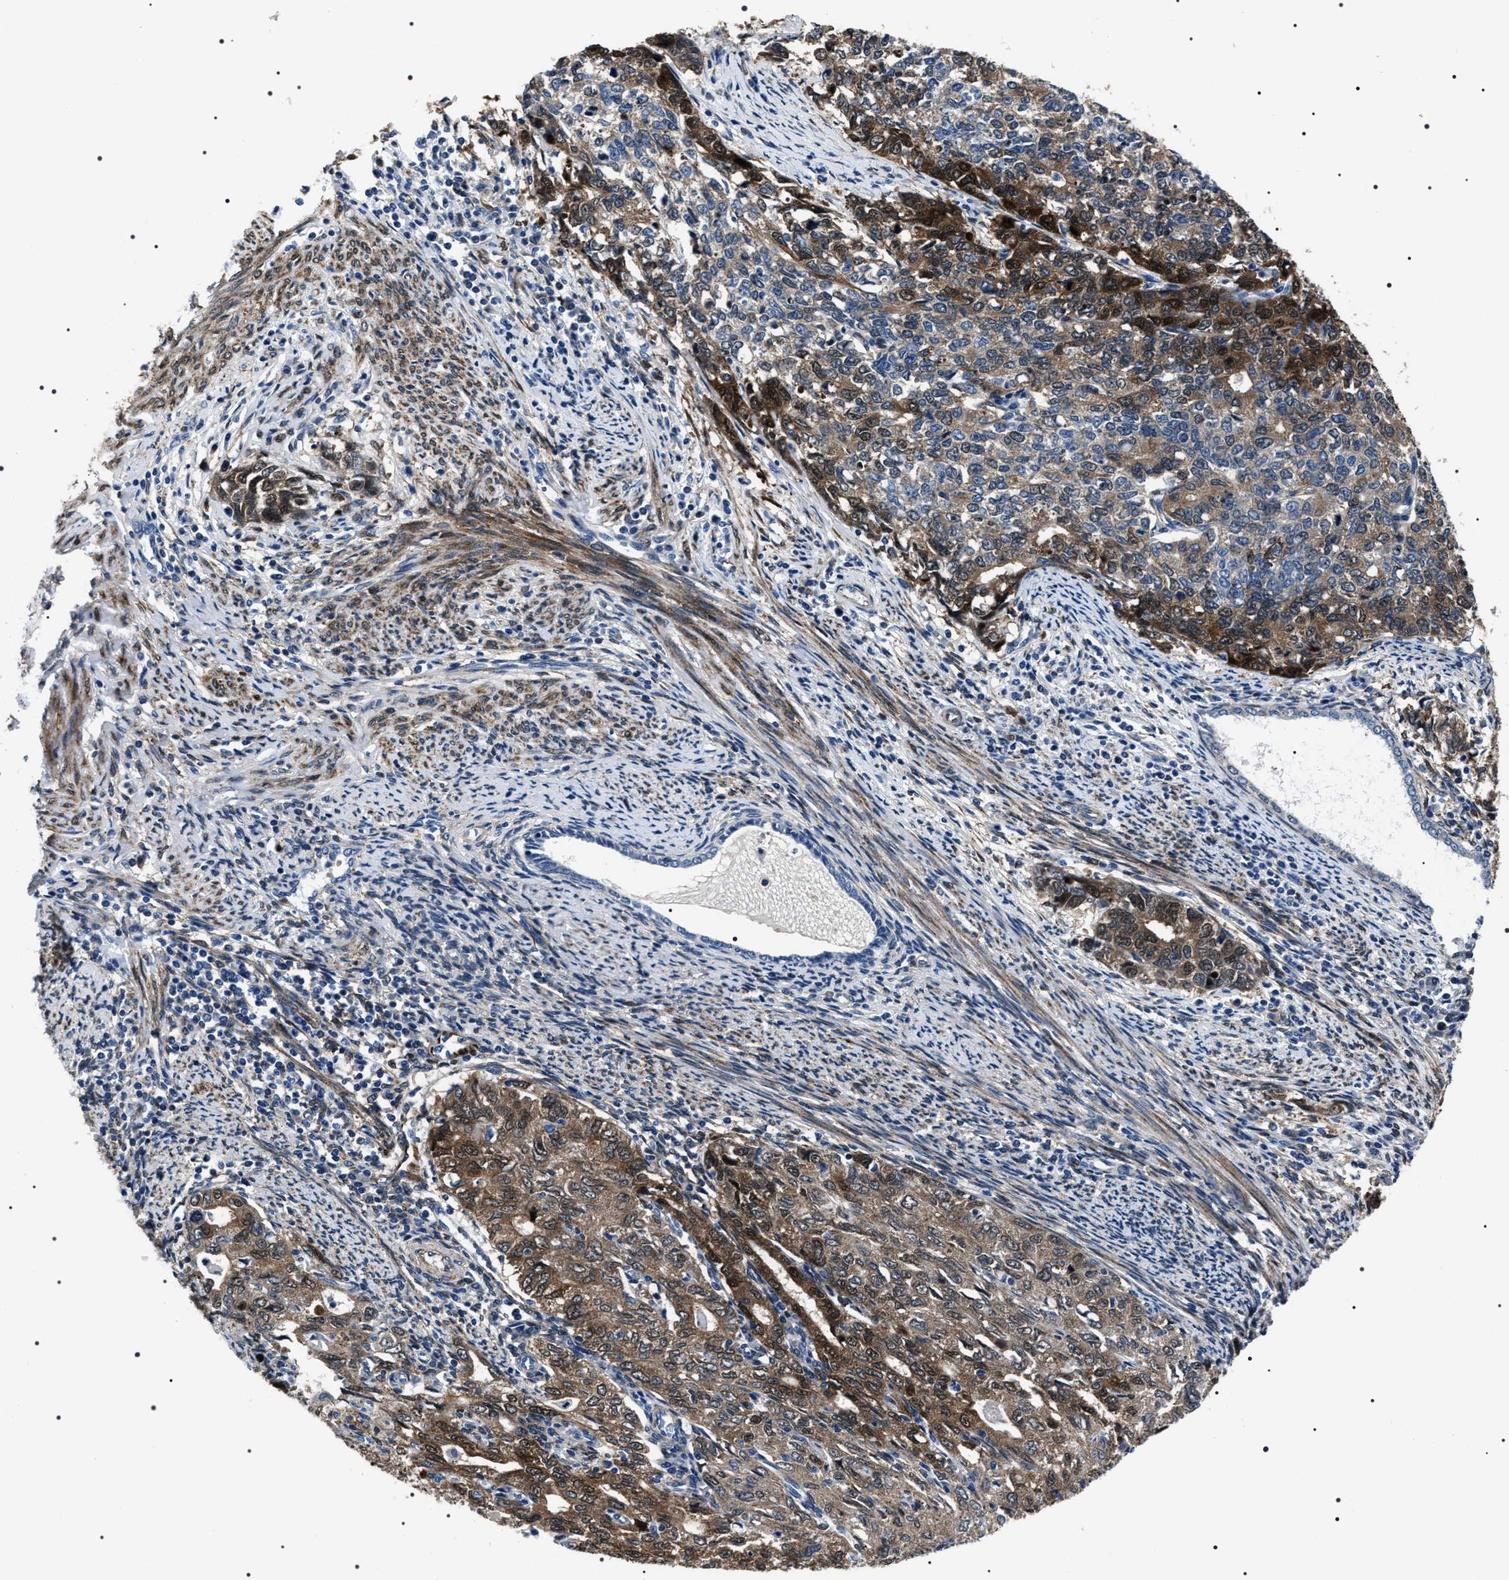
{"staining": {"intensity": "moderate", "quantity": ">75%", "location": "cytoplasmic/membranous"}, "tissue": "cervical cancer", "cell_type": "Tumor cells", "image_type": "cancer", "snomed": [{"axis": "morphology", "description": "Squamous cell carcinoma, NOS"}, {"axis": "topography", "description": "Cervix"}], "caption": "IHC of human cervical cancer exhibits medium levels of moderate cytoplasmic/membranous expression in approximately >75% of tumor cells. The staining is performed using DAB brown chromogen to label protein expression. The nuclei are counter-stained blue using hematoxylin.", "gene": "BAG2", "patient": {"sex": "female", "age": 63}}